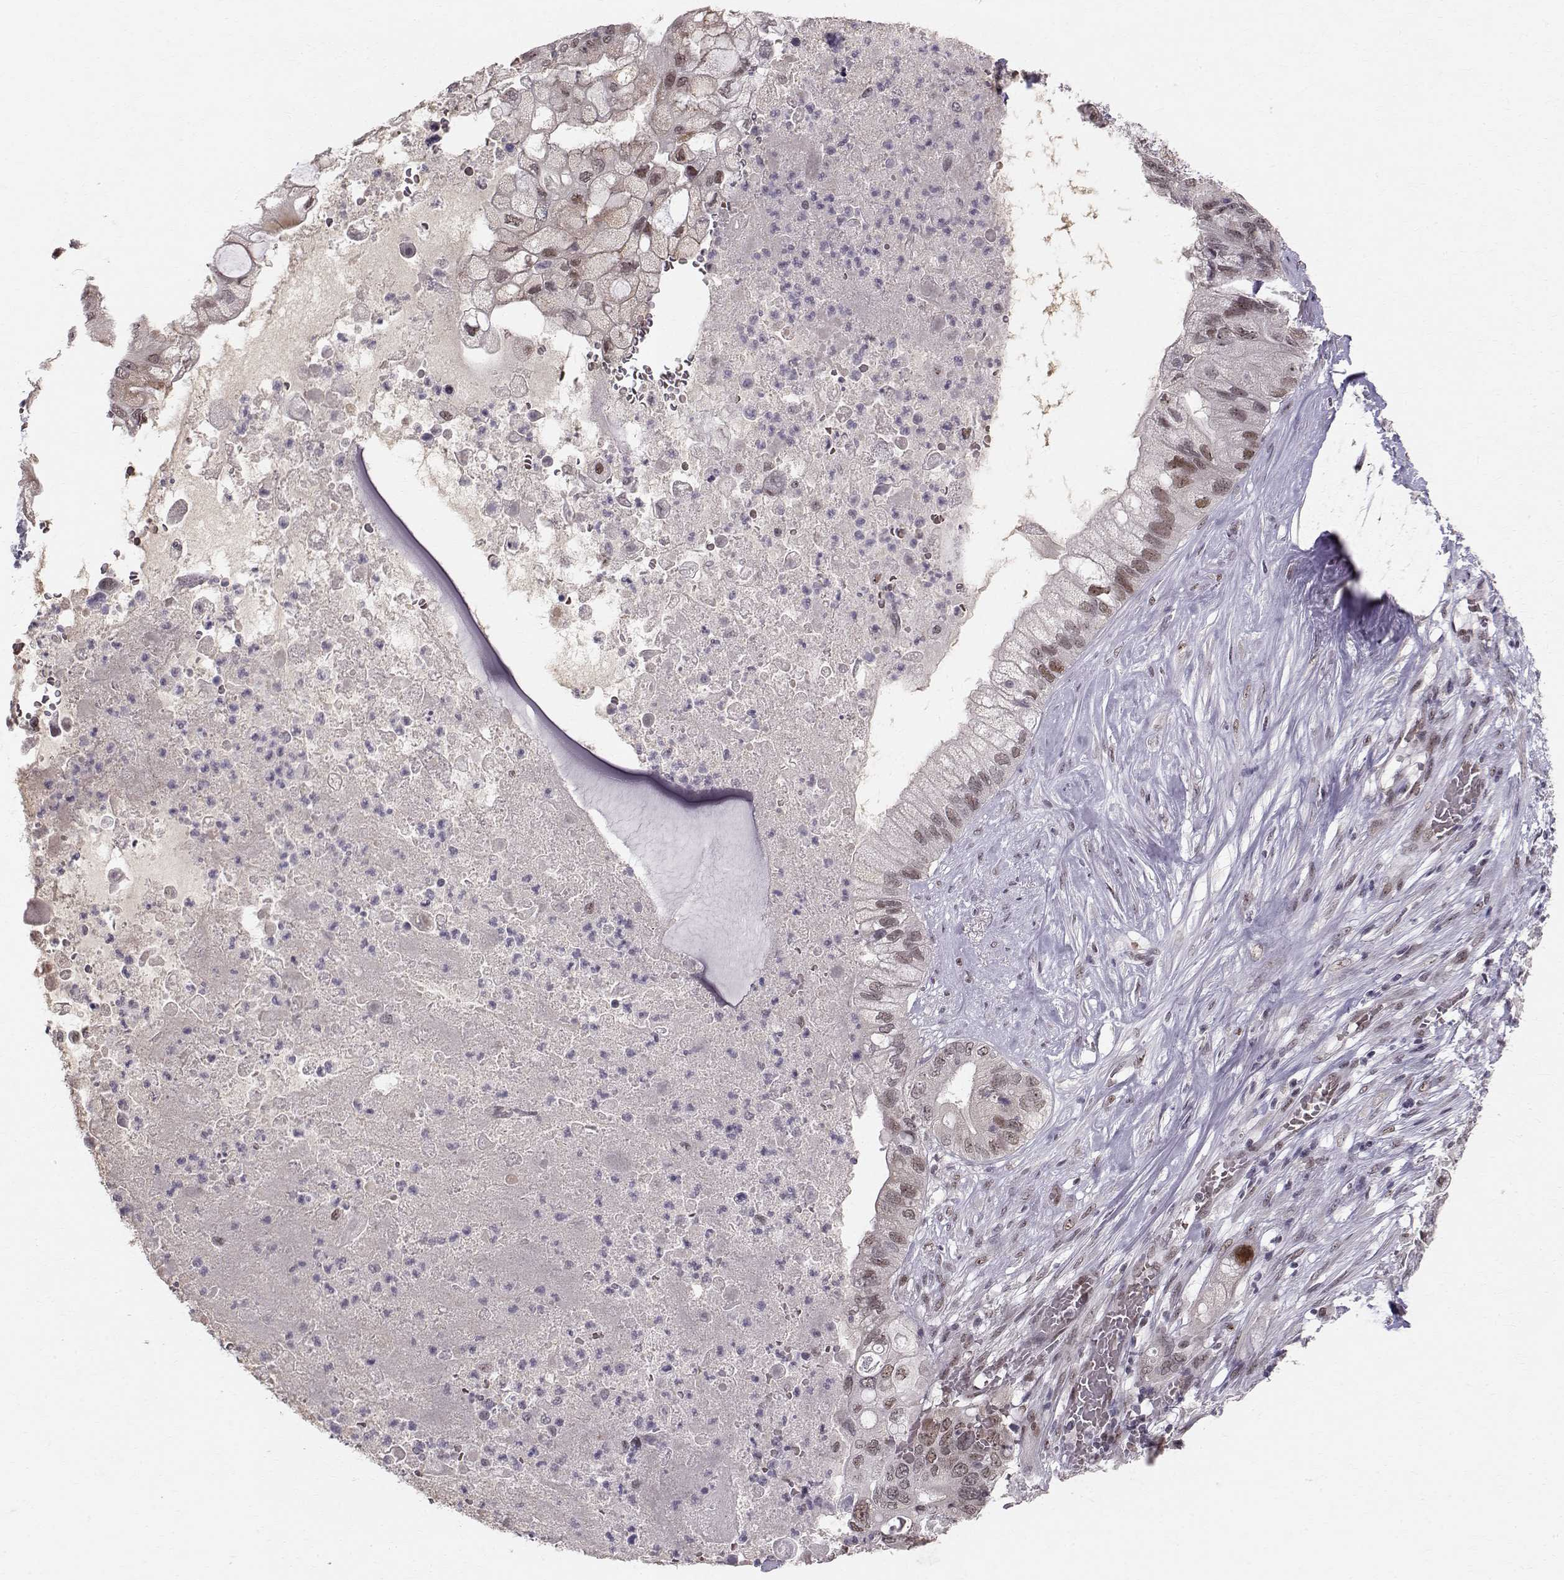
{"staining": {"intensity": "moderate", "quantity": "<25%", "location": "nuclear"}, "tissue": "pancreatic cancer", "cell_type": "Tumor cells", "image_type": "cancer", "snomed": [{"axis": "morphology", "description": "Adenocarcinoma, NOS"}, {"axis": "topography", "description": "Pancreas"}], "caption": "Immunohistochemical staining of pancreatic cancer reveals low levels of moderate nuclear positivity in about <25% of tumor cells.", "gene": "RPP38", "patient": {"sex": "female", "age": 72}}